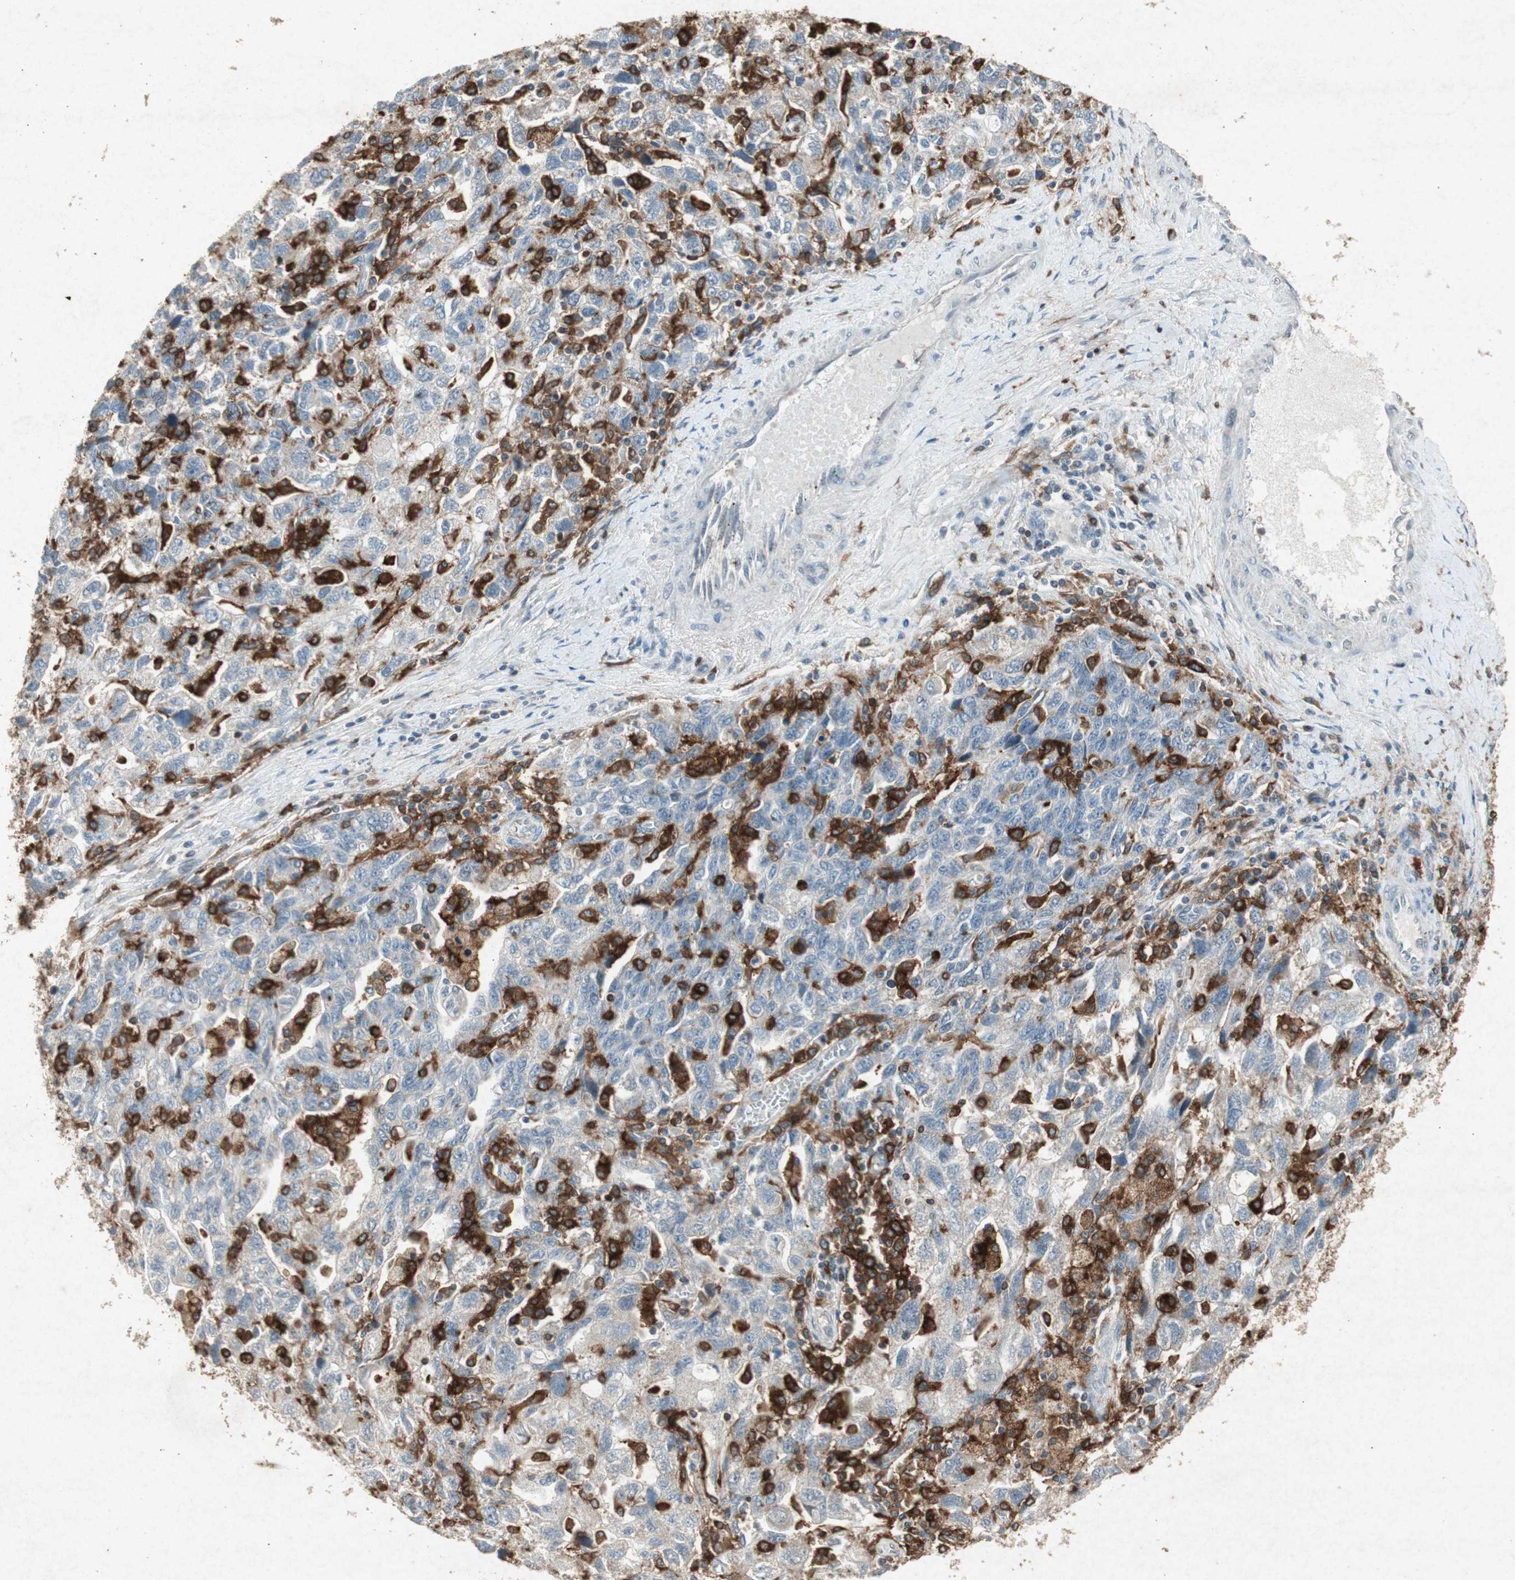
{"staining": {"intensity": "negative", "quantity": "none", "location": "none"}, "tissue": "ovarian cancer", "cell_type": "Tumor cells", "image_type": "cancer", "snomed": [{"axis": "morphology", "description": "Carcinoma, NOS"}, {"axis": "morphology", "description": "Cystadenocarcinoma, serous, NOS"}, {"axis": "topography", "description": "Ovary"}], "caption": "A histopathology image of ovarian cancer (carcinoma) stained for a protein demonstrates no brown staining in tumor cells.", "gene": "TYROBP", "patient": {"sex": "female", "age": 69}}